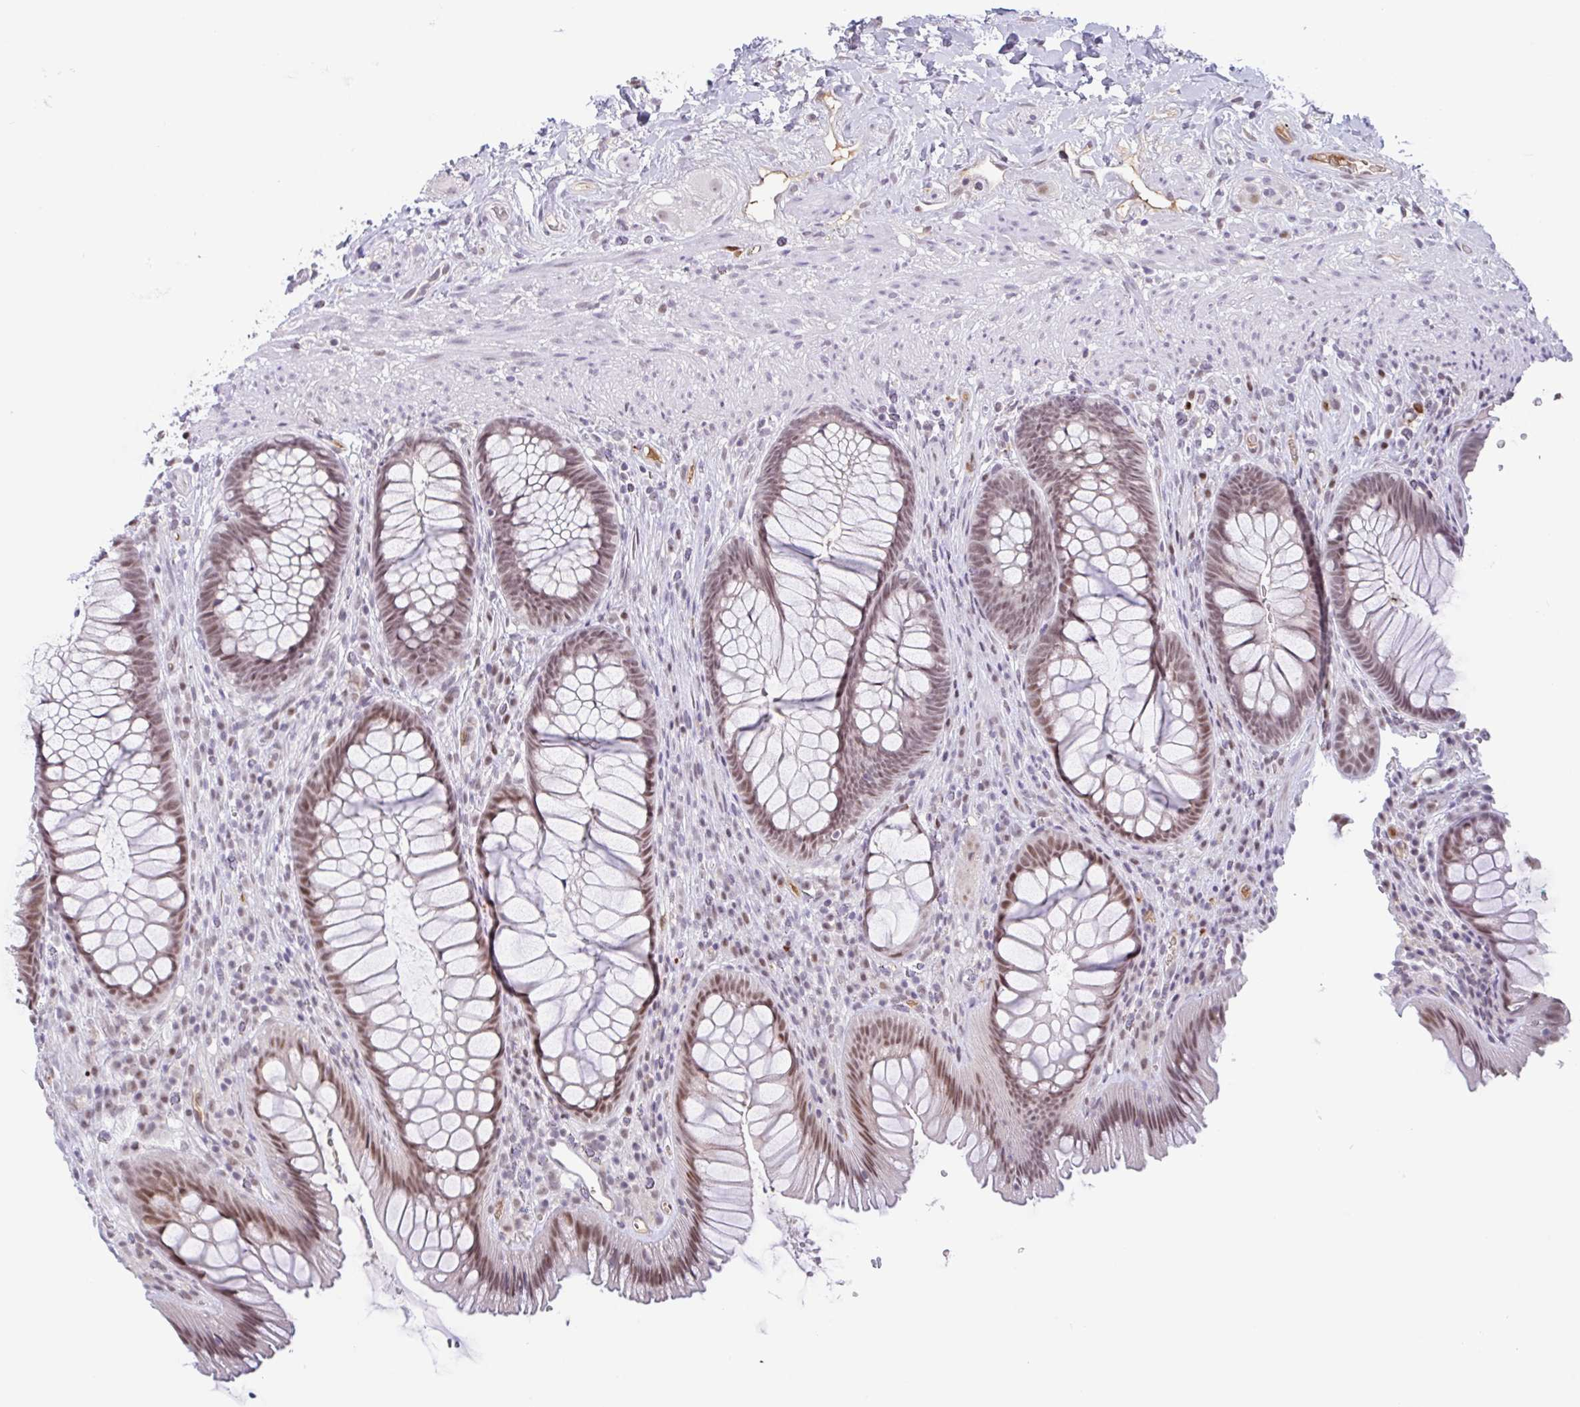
{"staining": {"intensity": "moderate", "quantity": ">75%", "location": "nuclear"}, "tissue": "rectum", "cell_type": "Glandular cells", "image_type": "normal", "snomed": [{"axis": "morphology", "description": "Normal tissue, NOS"}, {"axis": "topography", "description": "Rectum"}], "caption": "IHC (DAB (3,3'-diaminobenzidine)) staining of normal human rectum exhibits moderate nuclear protein staining in approximately >75% of glandular cells. (DAB (3,3'-diaminobenzidine) = brown stain, brightfield microscopy at high magnification).", "gene": "PLG", "patient": {"sex": "male", "age": 53}}